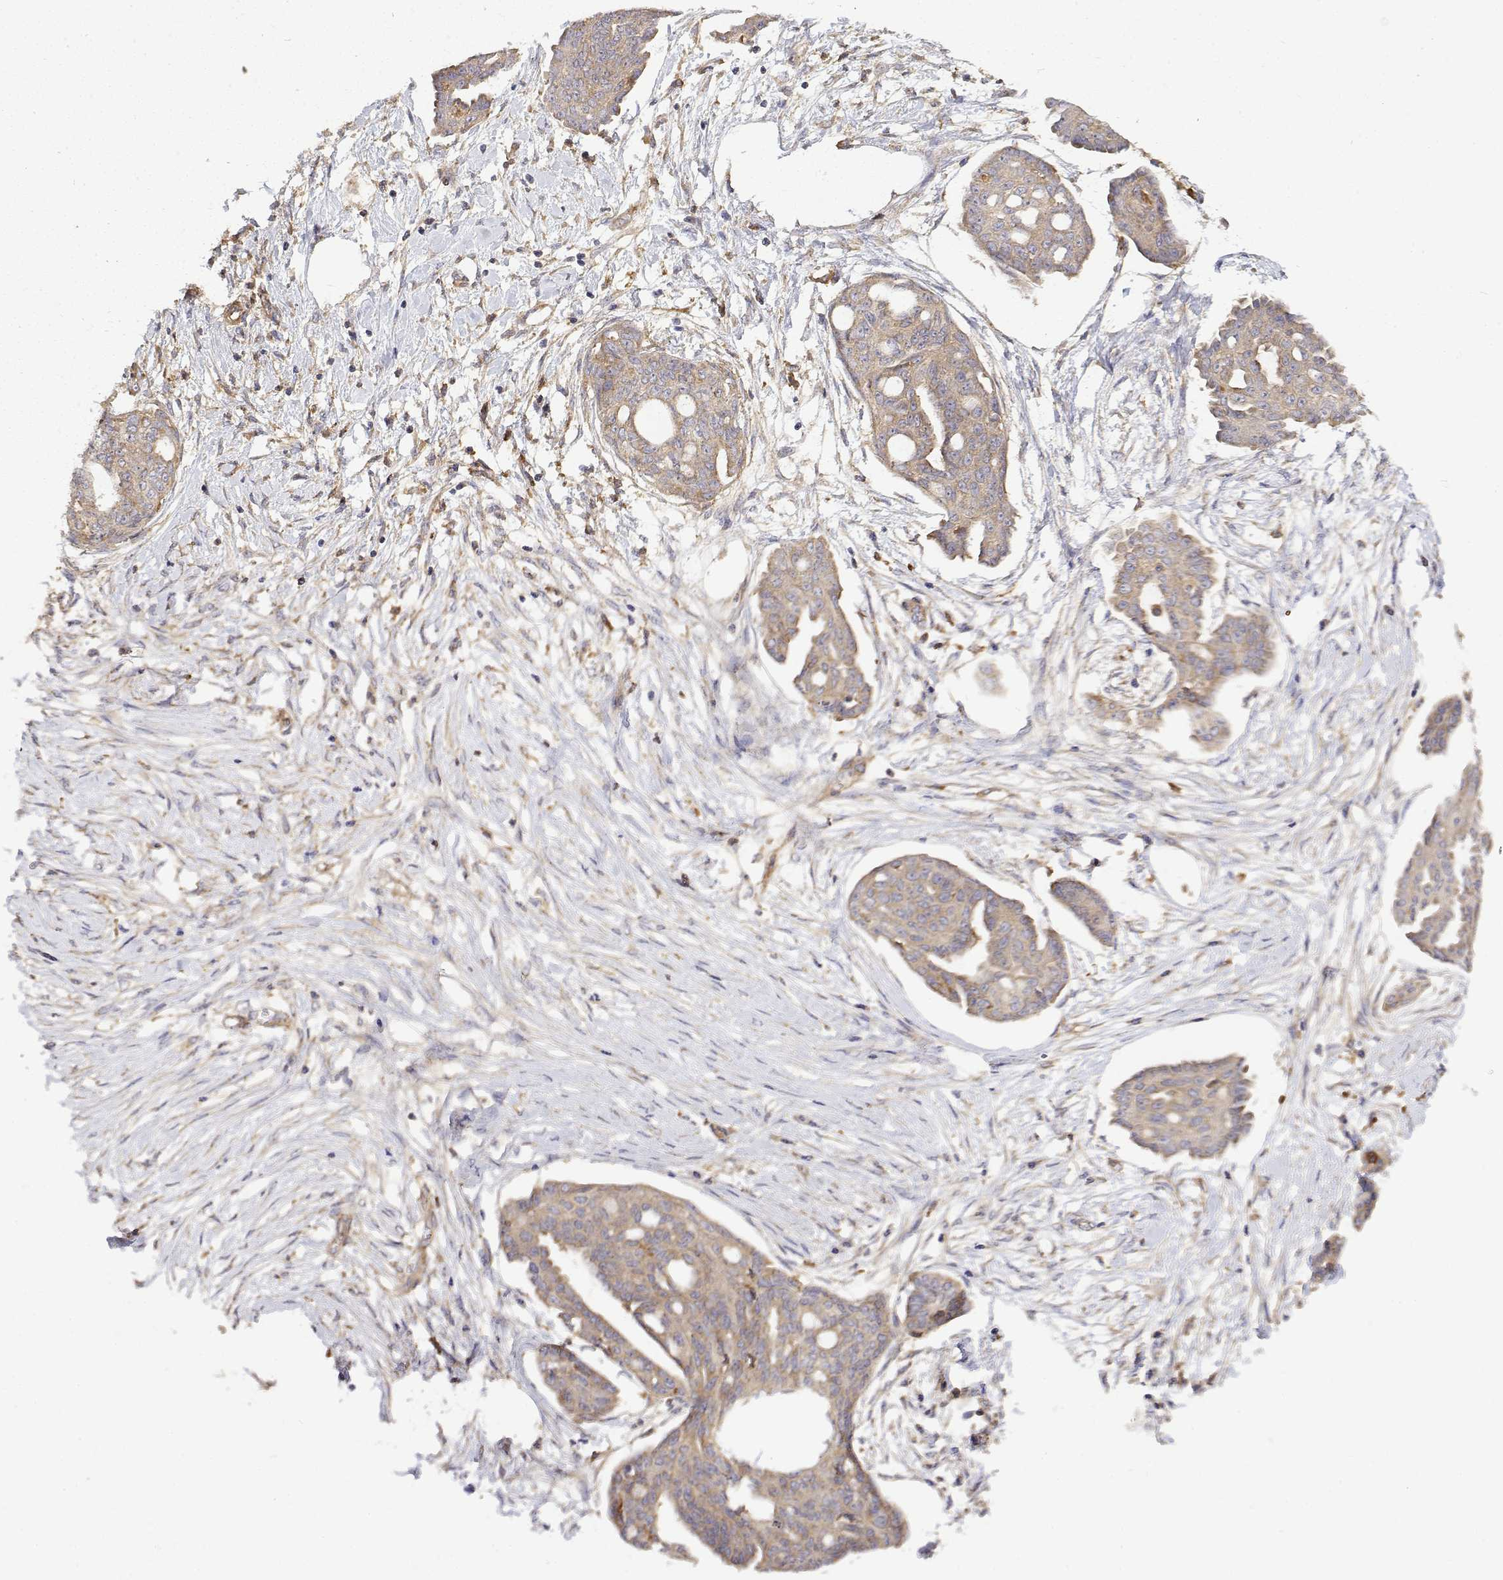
{"staining": {"intensity": "weak", "quantity": ">75%", "location": "cytoplasmic/membranous"}, "tissue": "ovarian cancer", "cell_type": "Tumor cells", "image_type": "cancer", "snomed": [{"axis": "morphology", "description": "Cystadenocarcinoma, serous, NOS"}, {"axis": "topography", "description": "Ovary"}], "caption": "Ovarian cancer stained with immunohistochemistry demonstrates weak cytoplasmic/membranous staining in approximately >75% of tumor cells.", "gene": "PACSIN2", "patient": {"sex": "female", "age": 71}}